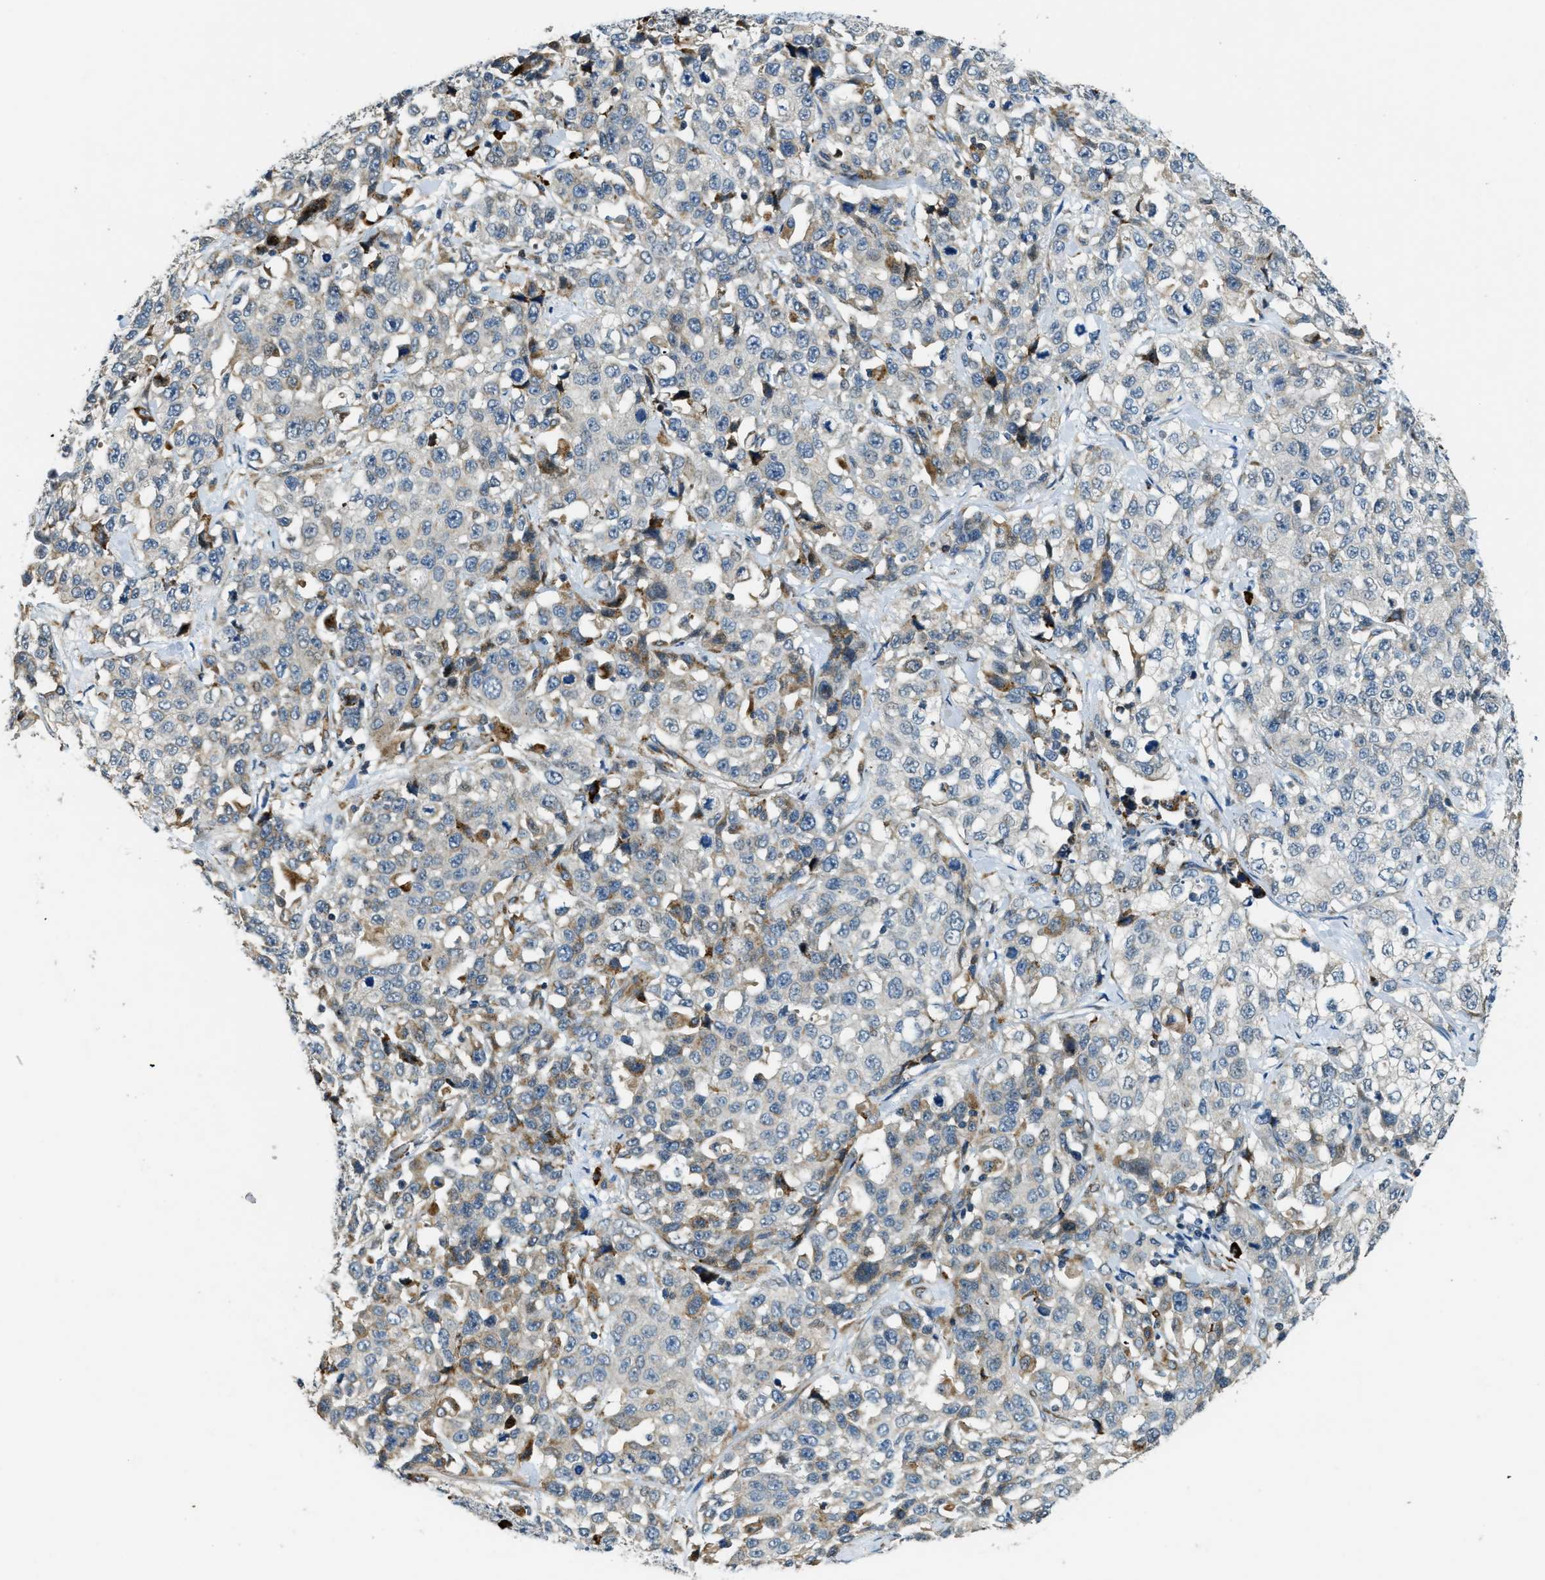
{"staining": {"intensity": "moderate", "quantity": "<25%", "location": "cytoplasmic/membranous"}, "tissue": "stomach cancer", "cell_type": "Tumor cells", "image_type": "cancer", "snomed": [{"axis": "morphology", "description": "Normal tissue, NOS"}, {"axis": "morphology", "description": "Adenocarcinoma, NOS"}, {"axis": "topography", "description": "Stomach"}], "caption": "Stomach cancer (adenocarcinoma) was stained to show a protein in brown. There is low levels of moderate cytoplasmic/membranous positivity in approximately <25% of tumor cells. (DAB (3,3'-diaminobenzidine) IHC, brown staining for protein, blue staining for nuclei).", "gene": "HERC2", "patient": {"sex": "male", "age": 48}}